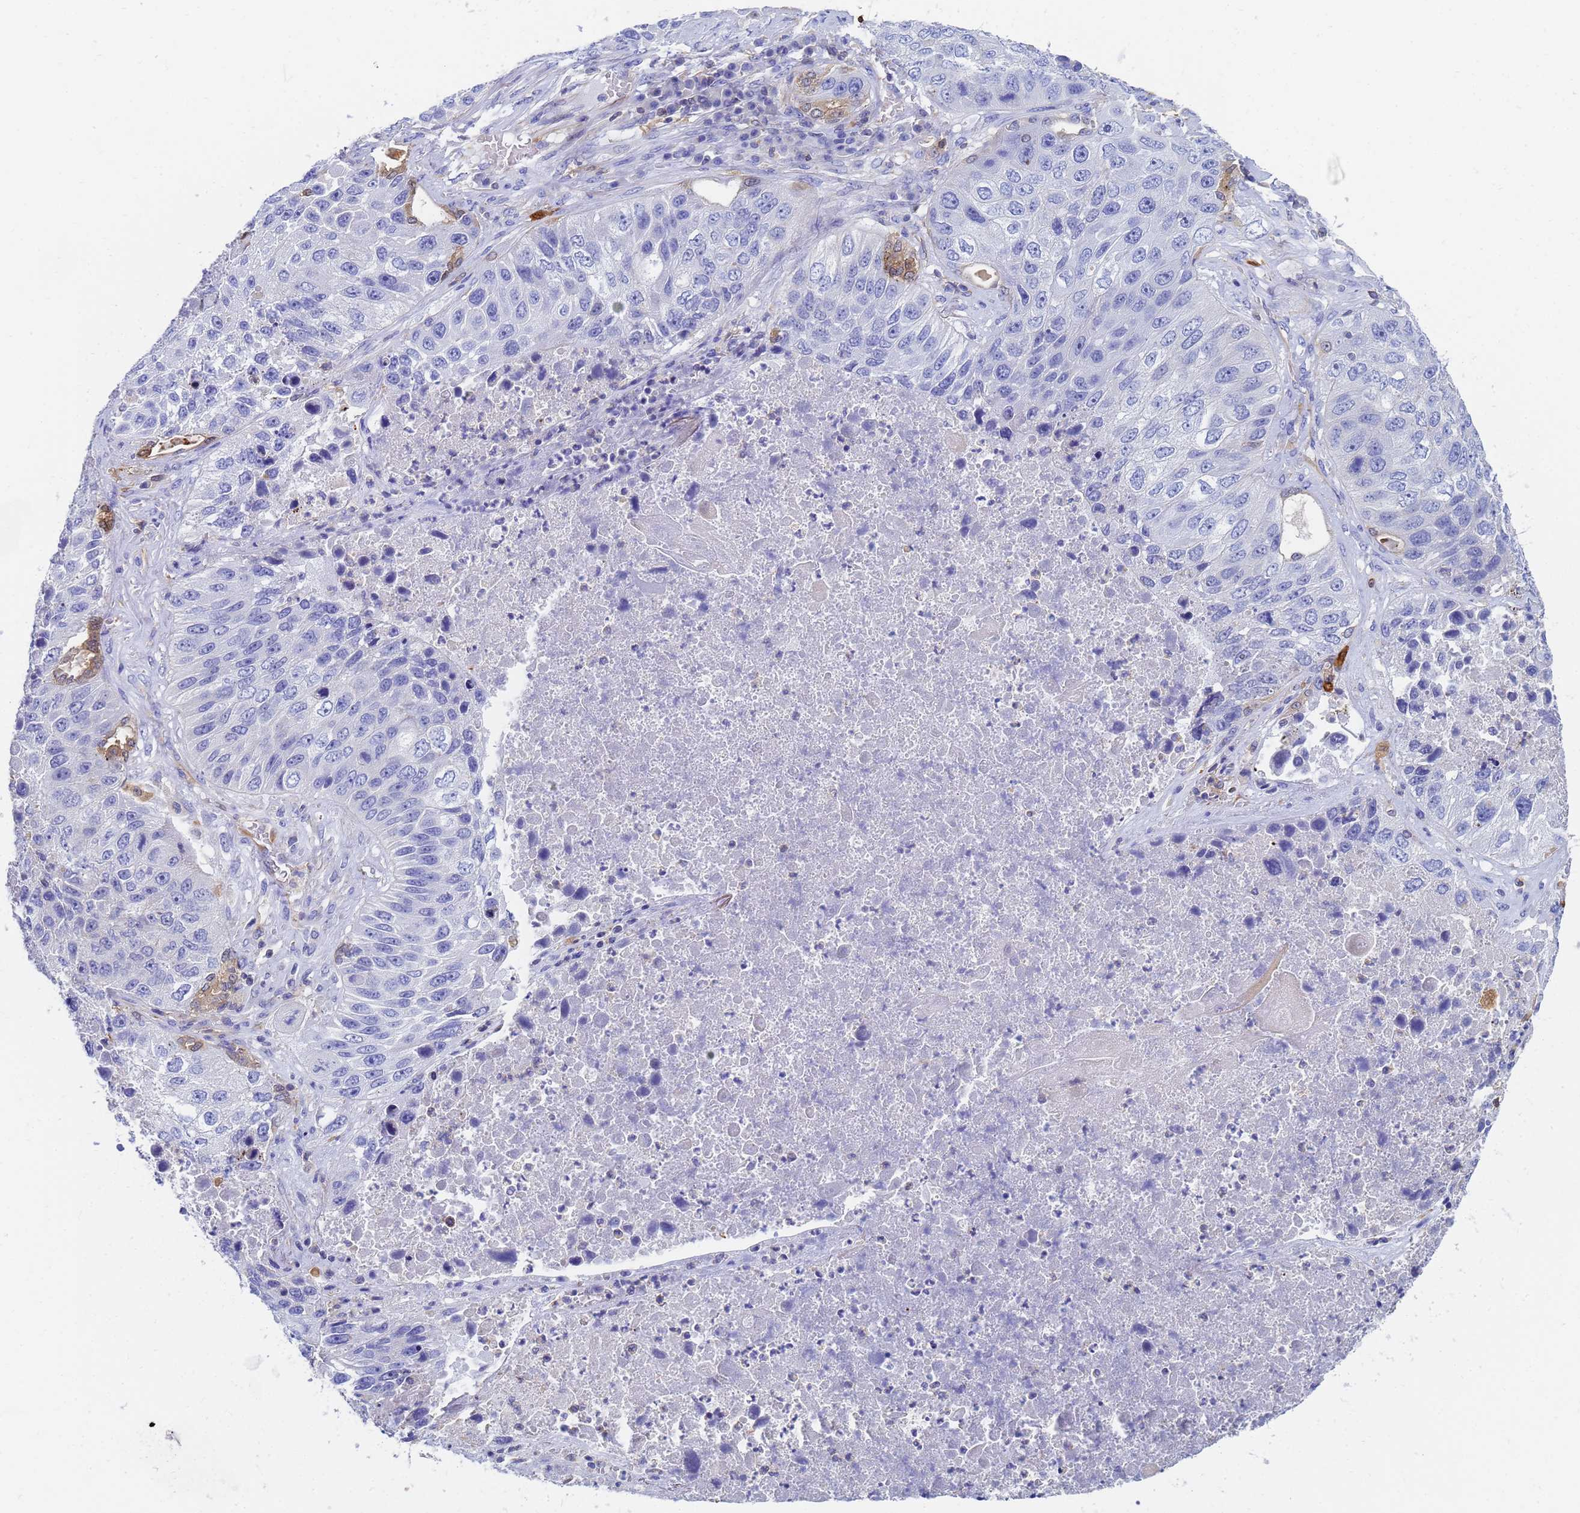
{"staining": {"intensity": "negative", "quantity": "none", "location": "none"}, "tissue": "lung cancer", "cell_type": "Tumor cells", "image_type": "cancer", "snomed": [{"axis": "morphology", "description": "Squamous cell carcinoma, NOS"}, {"axis": "topography", "description": "Lung"}], "caption": "A photomicrograph of human lung cancer is negative for staining in tumor cells.", "gene": "GCHFR", "patient": {"sex": "male", "age": 61}}